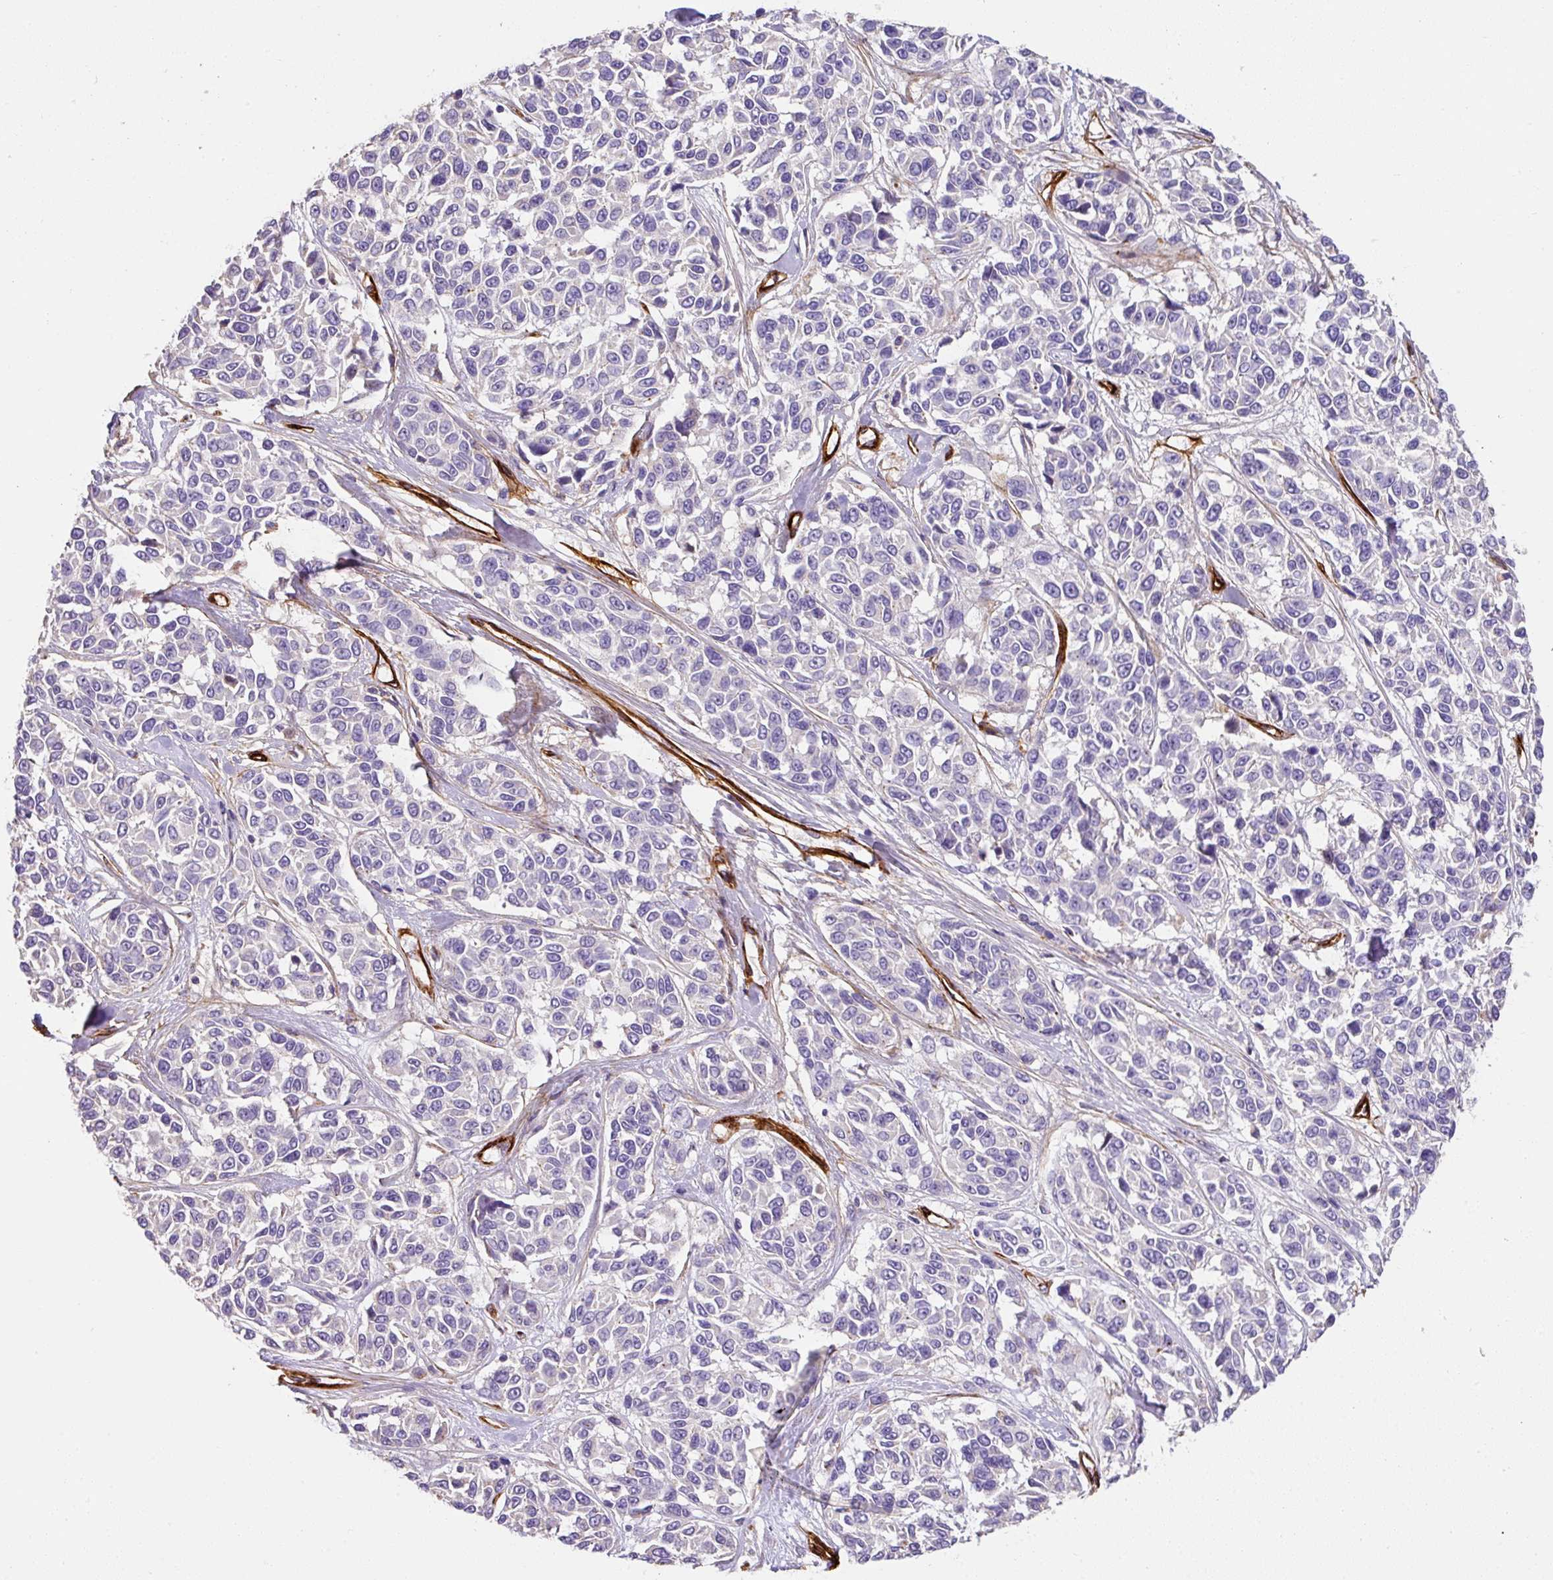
{"staining": {"intensity": "negative", "quantity": "none", "location": "none"}, "tissue": "melanoma", "cell_type": "Tumor cells", "image_type": "cancer", "snomed": [{"axis": "morphology", "description": "Malignant melanoma, NOS"}, {"axis": "topography", "description": "Skin"}], "caption": "Malignant melanoma was stained to show a protein in brown. There is no significant staining in tumor cells.", "gene": "SLC25A17", "patient": {"sex": "female", "age": 66}}